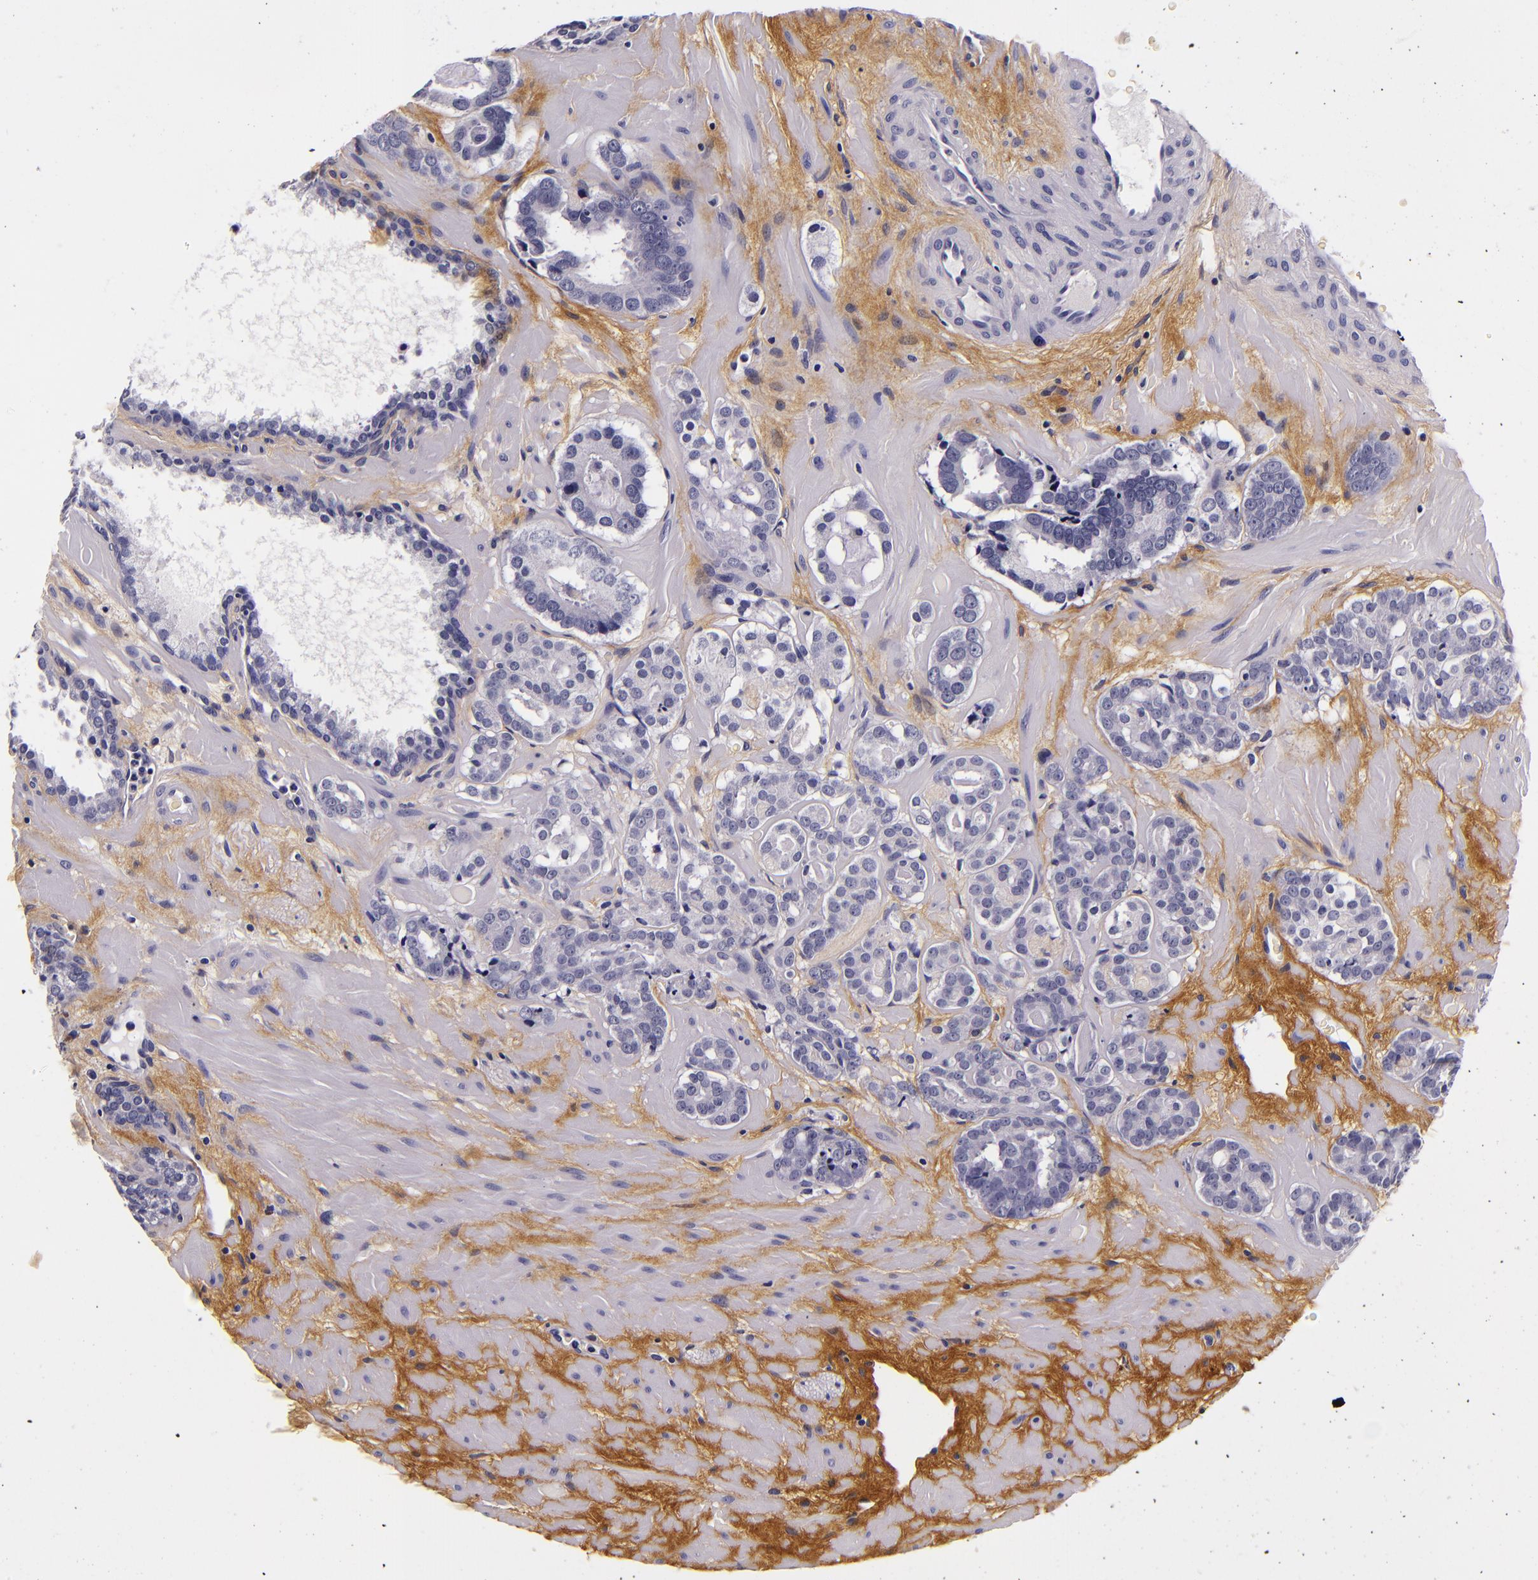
{"staining": {"intensity": "negative", "quantity": "none", "location": "none"}, "tissue": "prostate cancer", "cell_type": "Tumor cells", "image_type": "cancer", "snomed": [{"axis": "morphology", "description": "Adenocarcinoma, Low grade"}, {"axis": "topography", "description": "Prostate"}], "caption": "The image demonstrates no staining of tumor cells in prostate cancer.", "gene": "FBN1", "patient": {"sex": "male", "age": 57}}